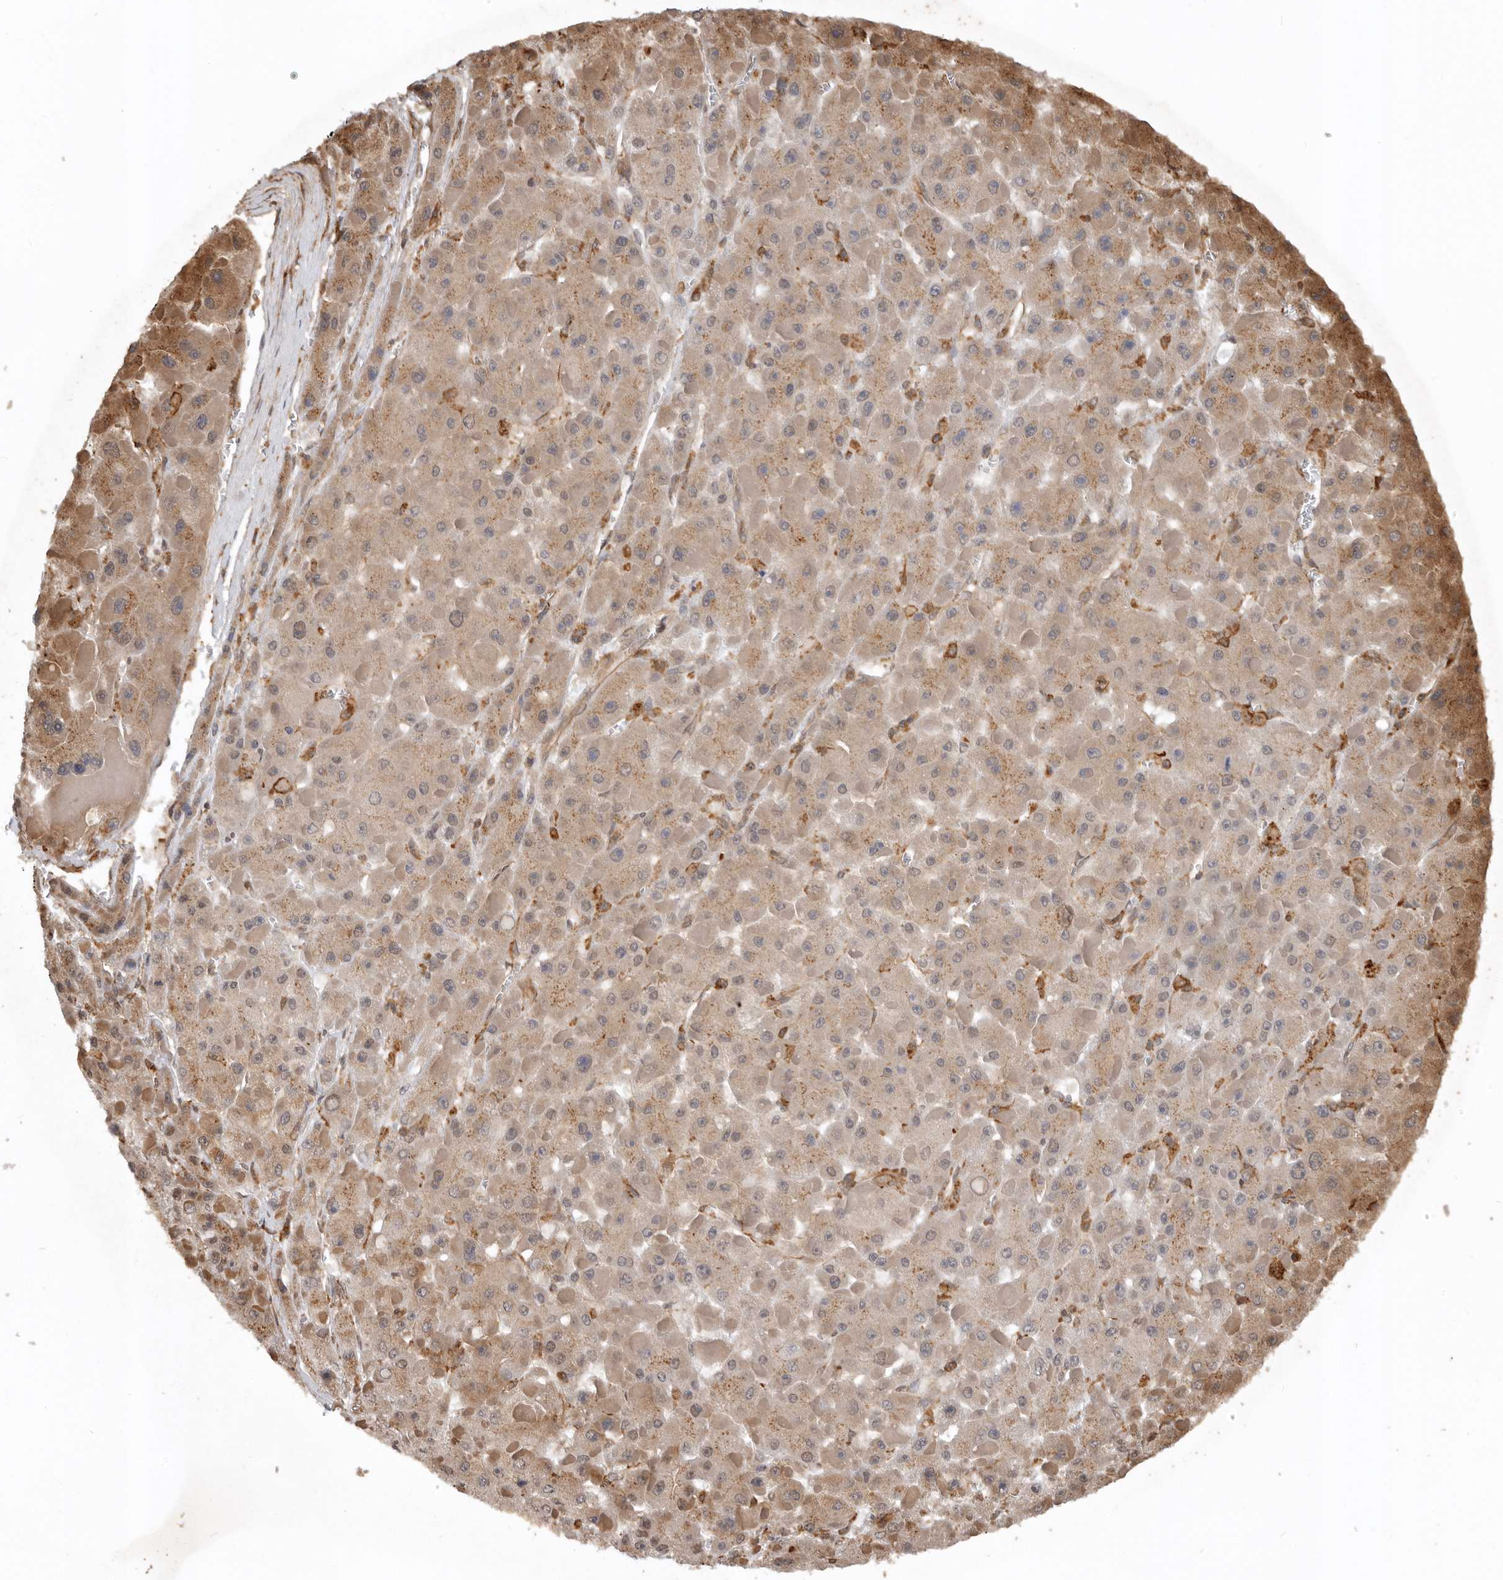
{"staining": {"intensity": "moderate", "quantity": "25%-75%", "location": "cytoplasmic/membranous"}, "tissue": "liver cancer", "cell_type": "Tumor cells", "image_type": "cancer", "snomed": [{"axis": "morphology", "description": "Carcinoma, Hepatocellular, NOS"}, {"axis": "topography", "description": "Liver"}], "caption": "About 25%-75% of tumor cells in liver hepatocellular carcinoma show moderate cytoplasmic/membranous protein staining as visualized by brown immunohistochemical staining.", "gene": "RNF157", "patient": {"sex": "female", "age": 73}}